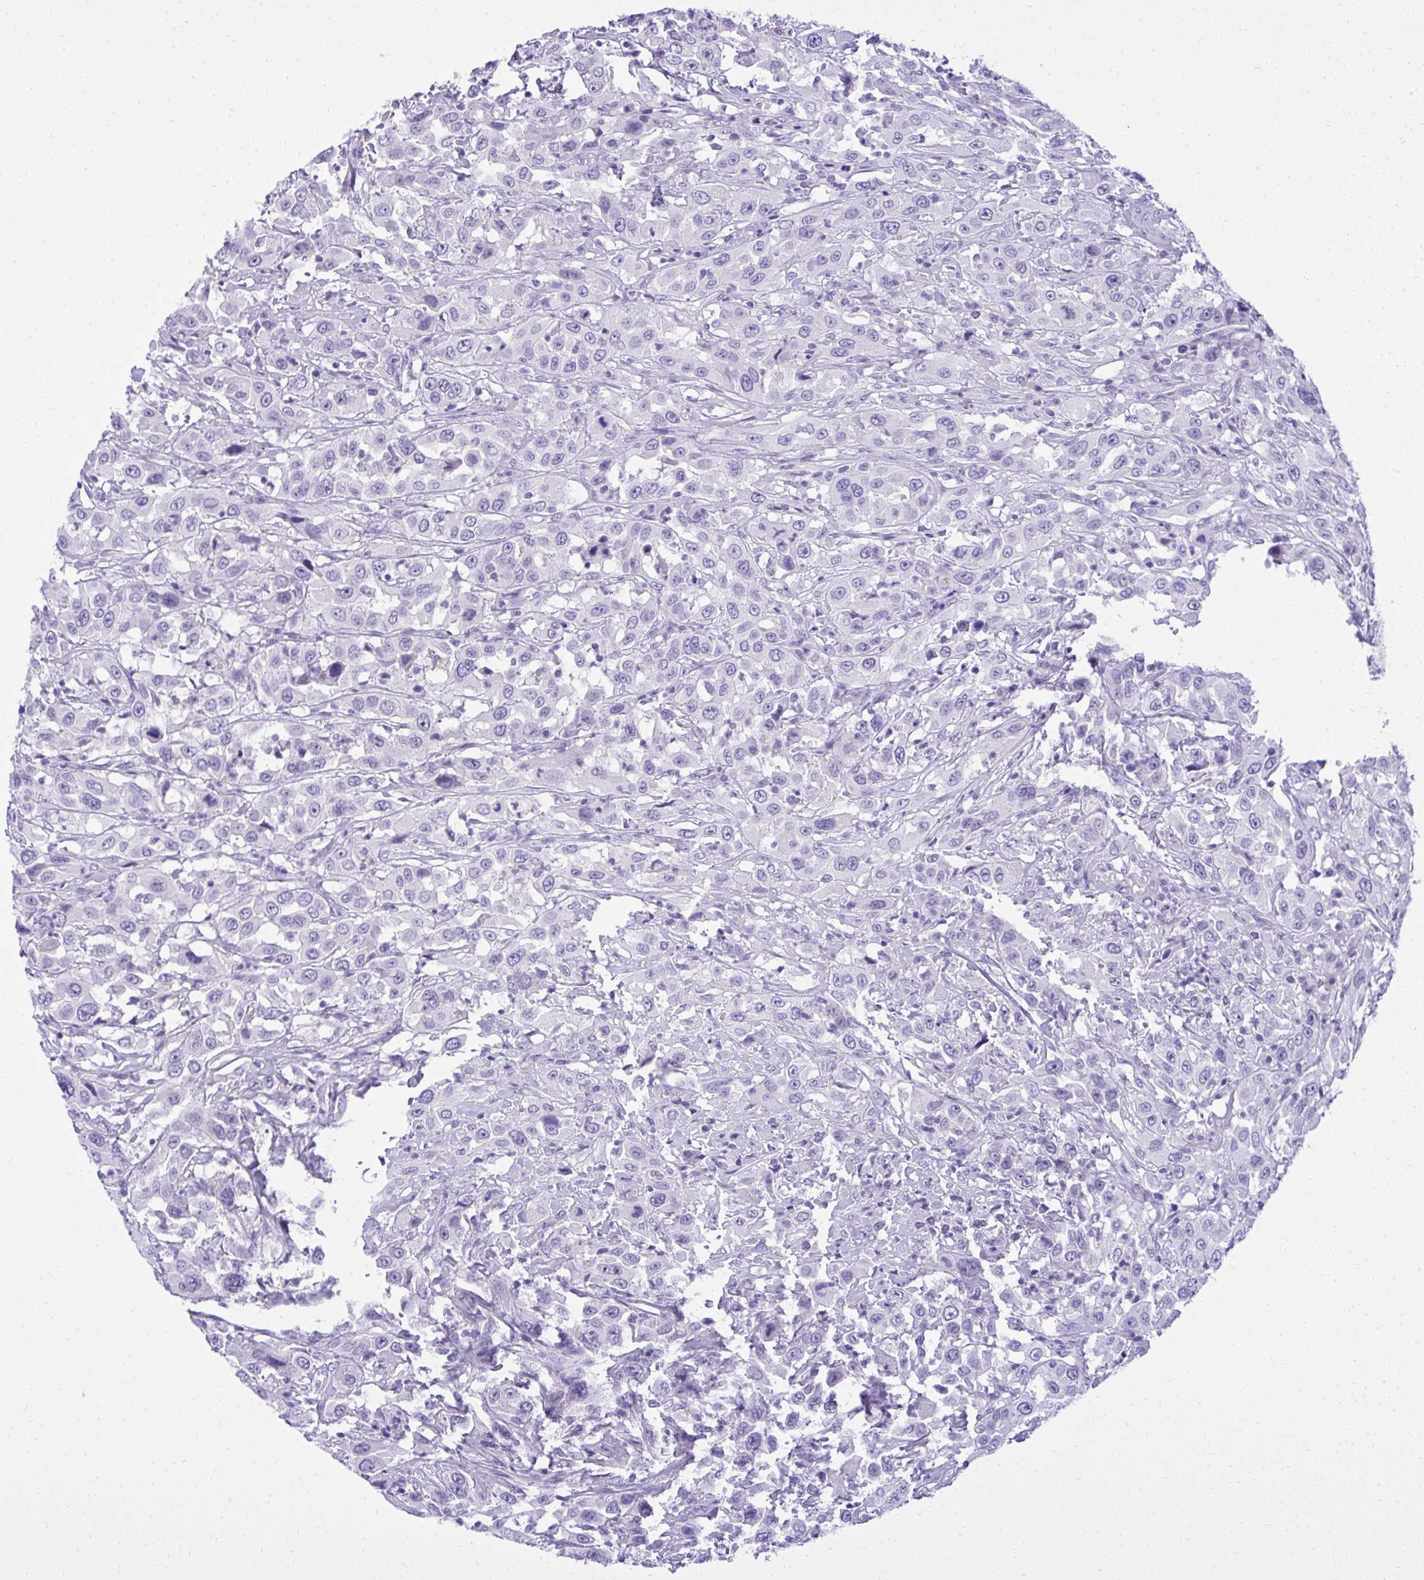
{"staining": {"intensity": "negative", "quantity": "none", "location": "none"}, "tissue": "urothelial cancer", "cell_type": "Tumor cells", "image_type": "cancer", "snomed": [{"axis": "morphology", "description": "Urothelial carcinoma, High grade"}, {"axis": "topography", "description": "Urinary bladder"}], "caption": "Urothelial carcinoma (high-grade) was stained to show a protein in brown. There is no significant expression in tumor cells. (Stains: DAB immunohistochemistry (IHC) with hematoxylin counter stain, Microscopy: brightfield microscopy at high magnification).", "gene": "ST6GALNAC3", "patient": {"sex": "male", "age": 61}}